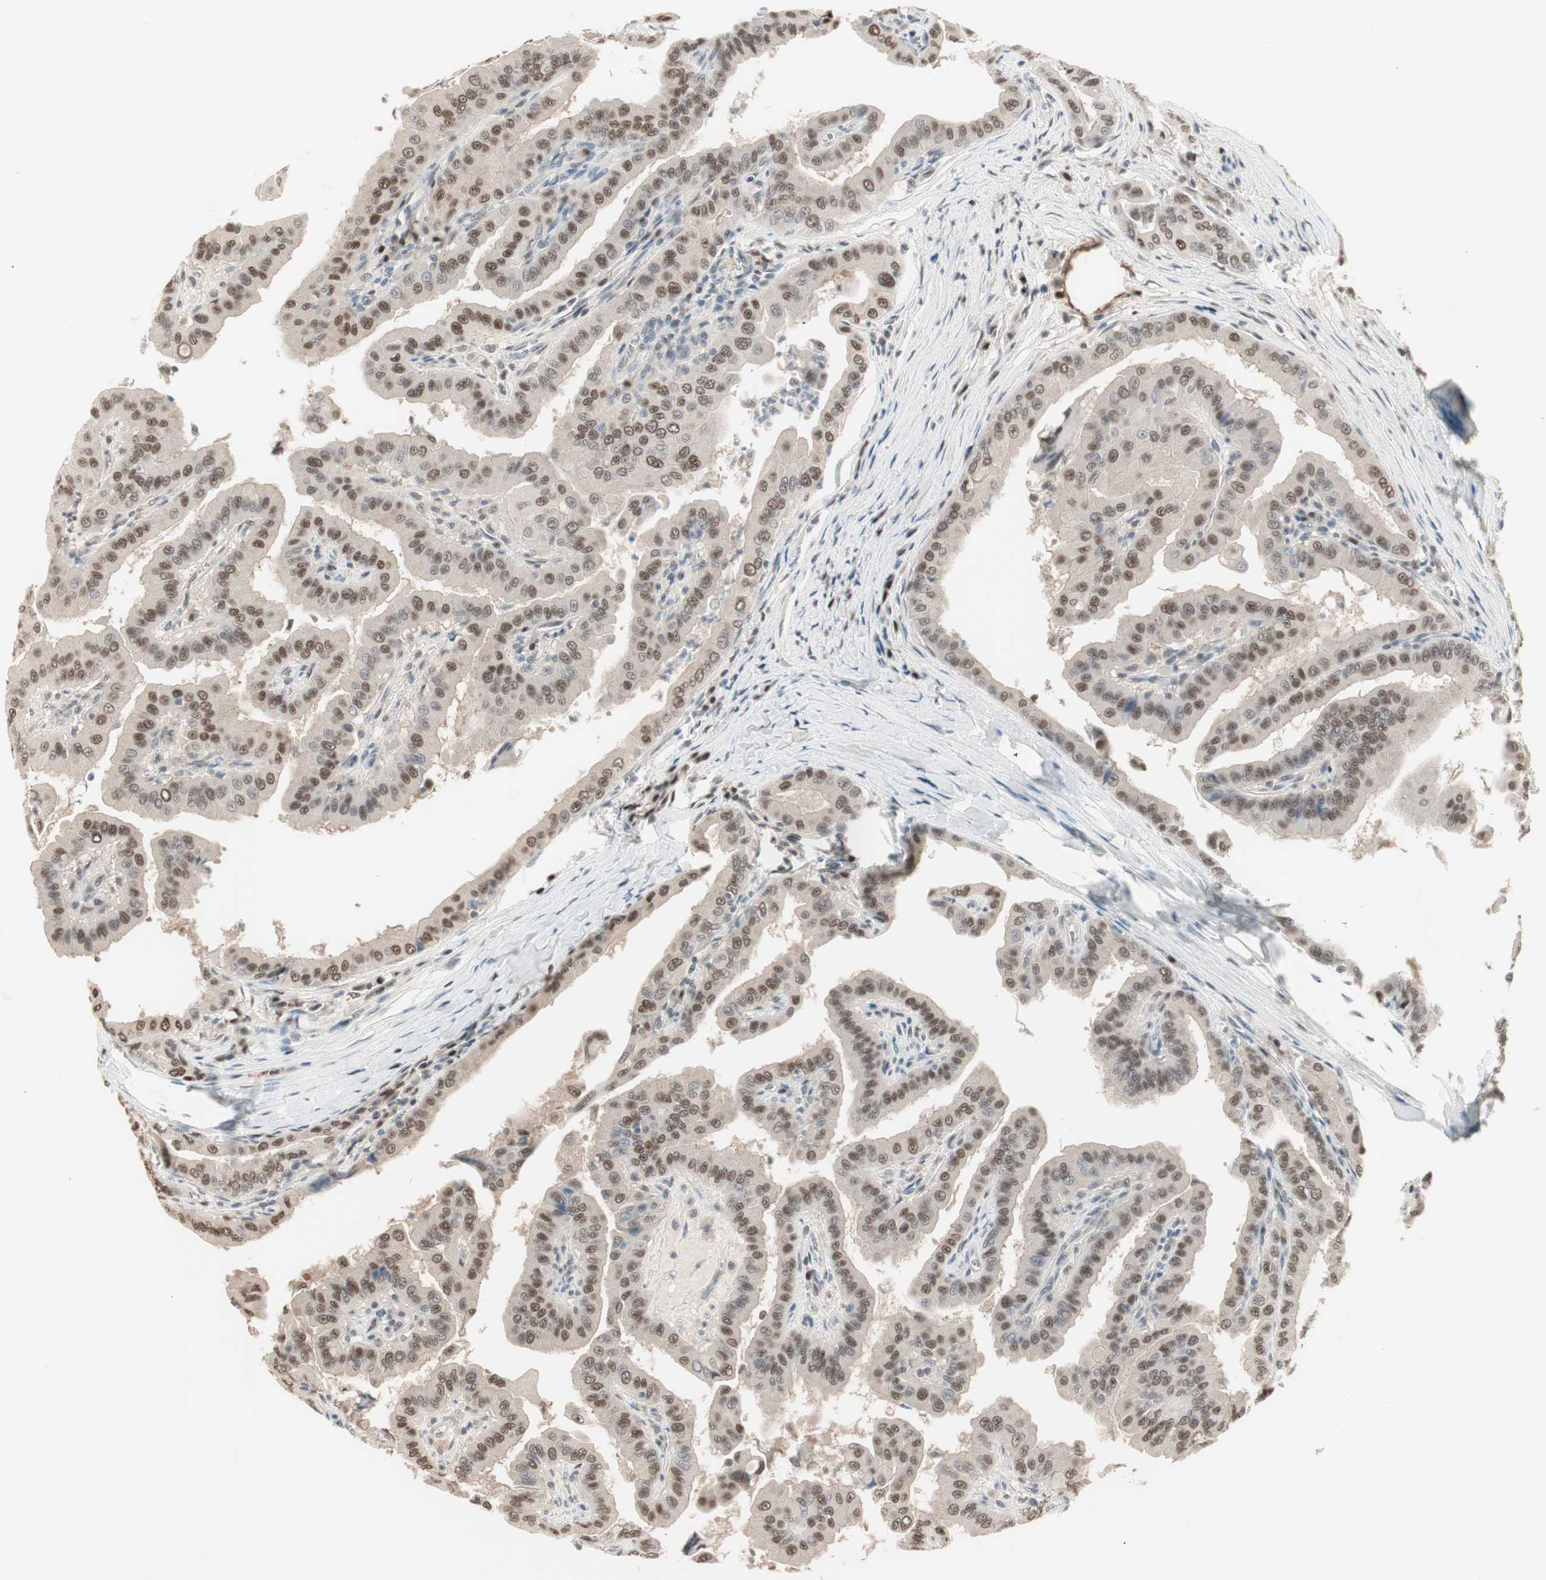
{"staining": {"intensity": "moderate", "quantity": ">75%", "location": "nuclear"}, "tissue": "thyroid cancer", "cell_type": "Tumor cells", "image_type": "cancer", "snomed": [{"axis": "morphology", "description": "Papillary adenocarcinoma, NOS"}, {"axis": "topography", "description": "Thyroid gland"}], "caption": "Thyroid cancer (papillary adenocarcinoma) stained for a protein (brown) shows moderate nuclear positive staining in about >75% of tumor cells.", "gene": "LONP2", "patient": {"sex": "male", "age": 33}}